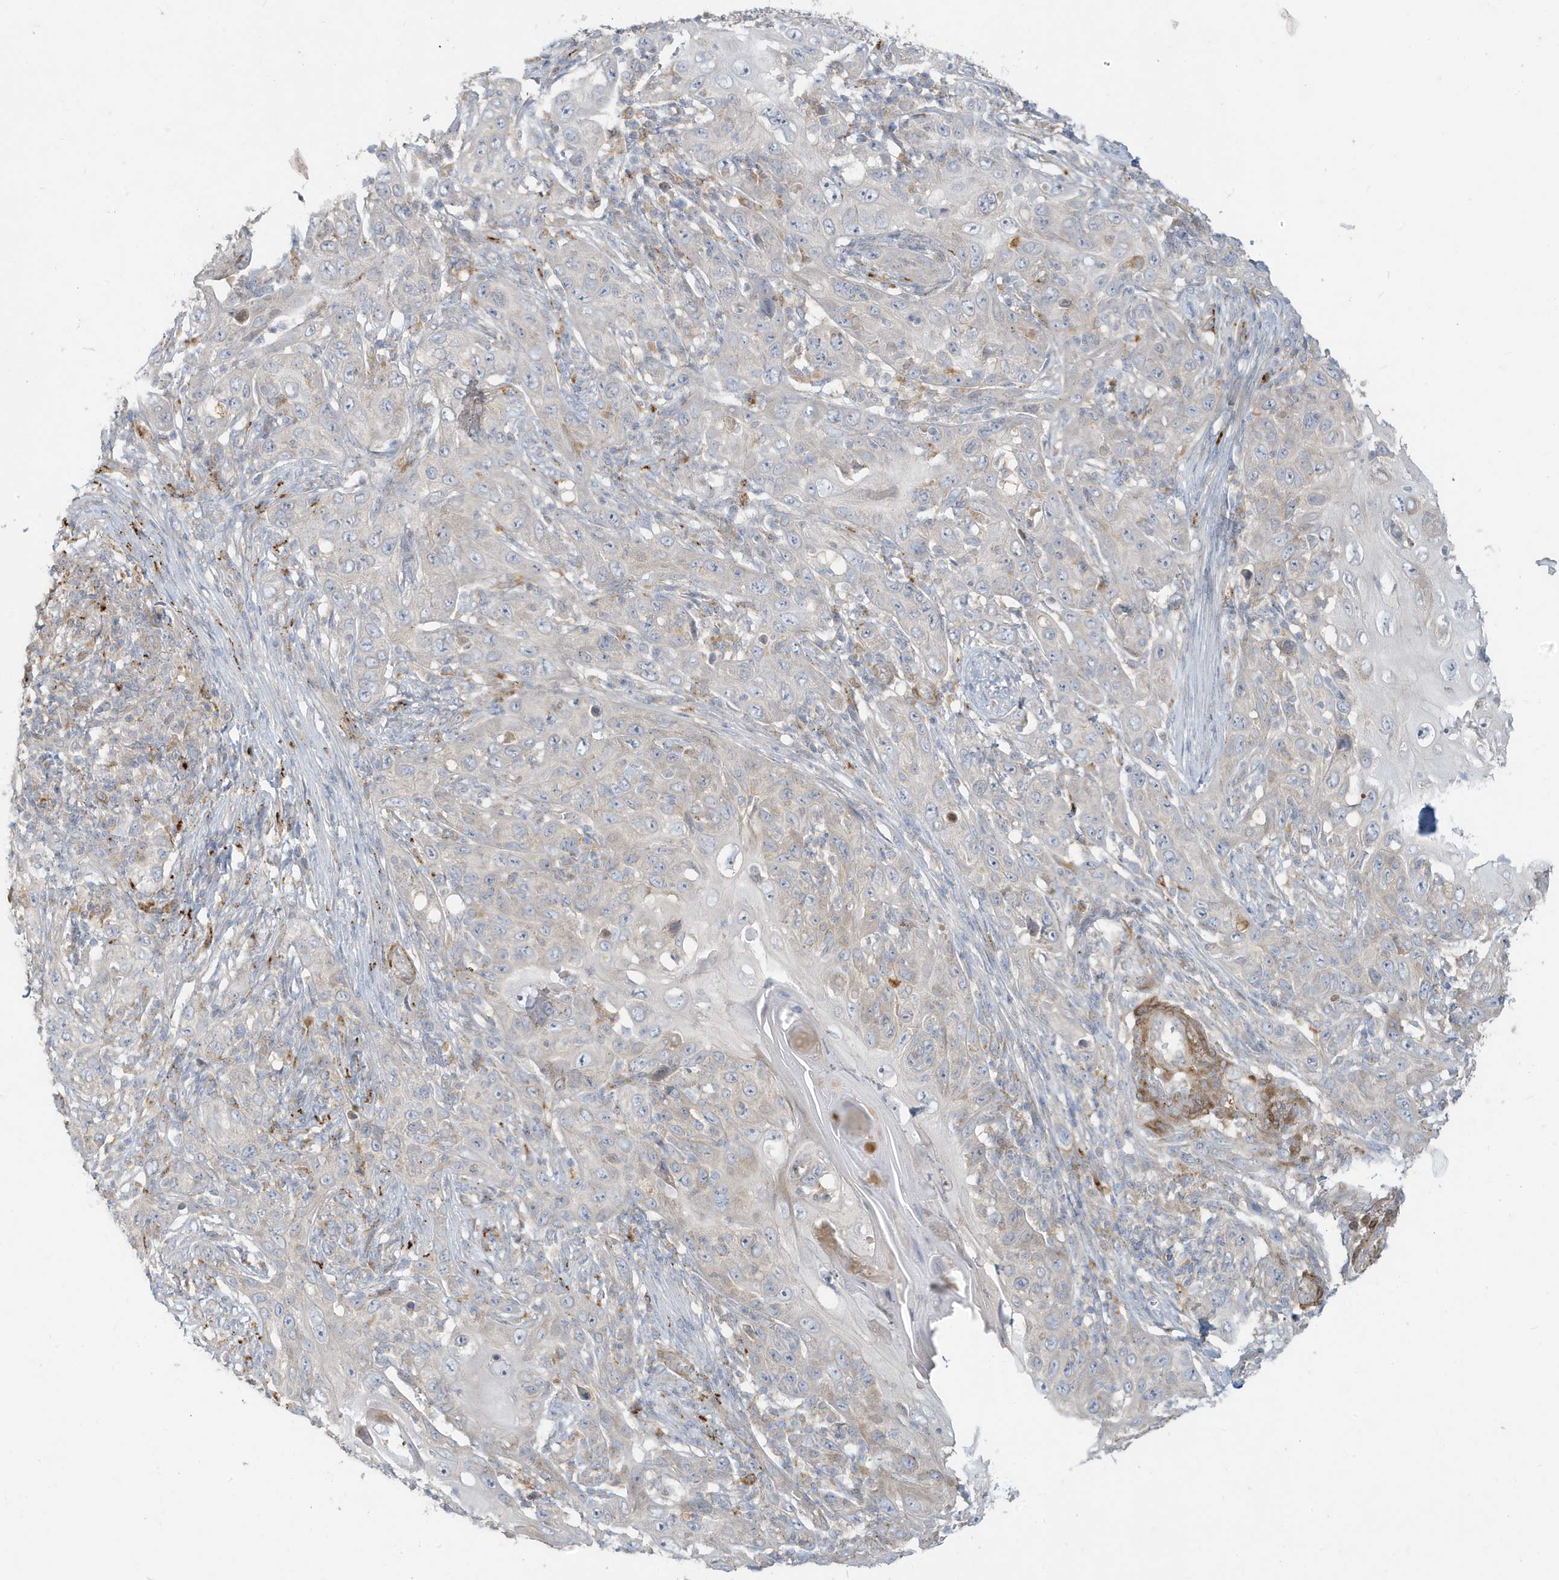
{"staining": {"intensity": "negative", "quantity": "none", "location": "none"}, "tissue": "skin cancer", "cell_type": "Tumor cells", "image_type": "cancer", "snomed": [{"axis": "morphology", "description": "Squamous cell carcinoma, NOS"}, {"axis": "topography", "description": "Skin"}], "caption": "A micrograph of skin cancer stained for a protein exhibits no brown staining in tumor cells. The staining is performed using DAB (3,3'-diaminobenzidine) brown chromogen with nuclei counter-stained in using hematoxylin.", "gene": "MCOLN1", "patient": {"sex": "female", "age": 88}}